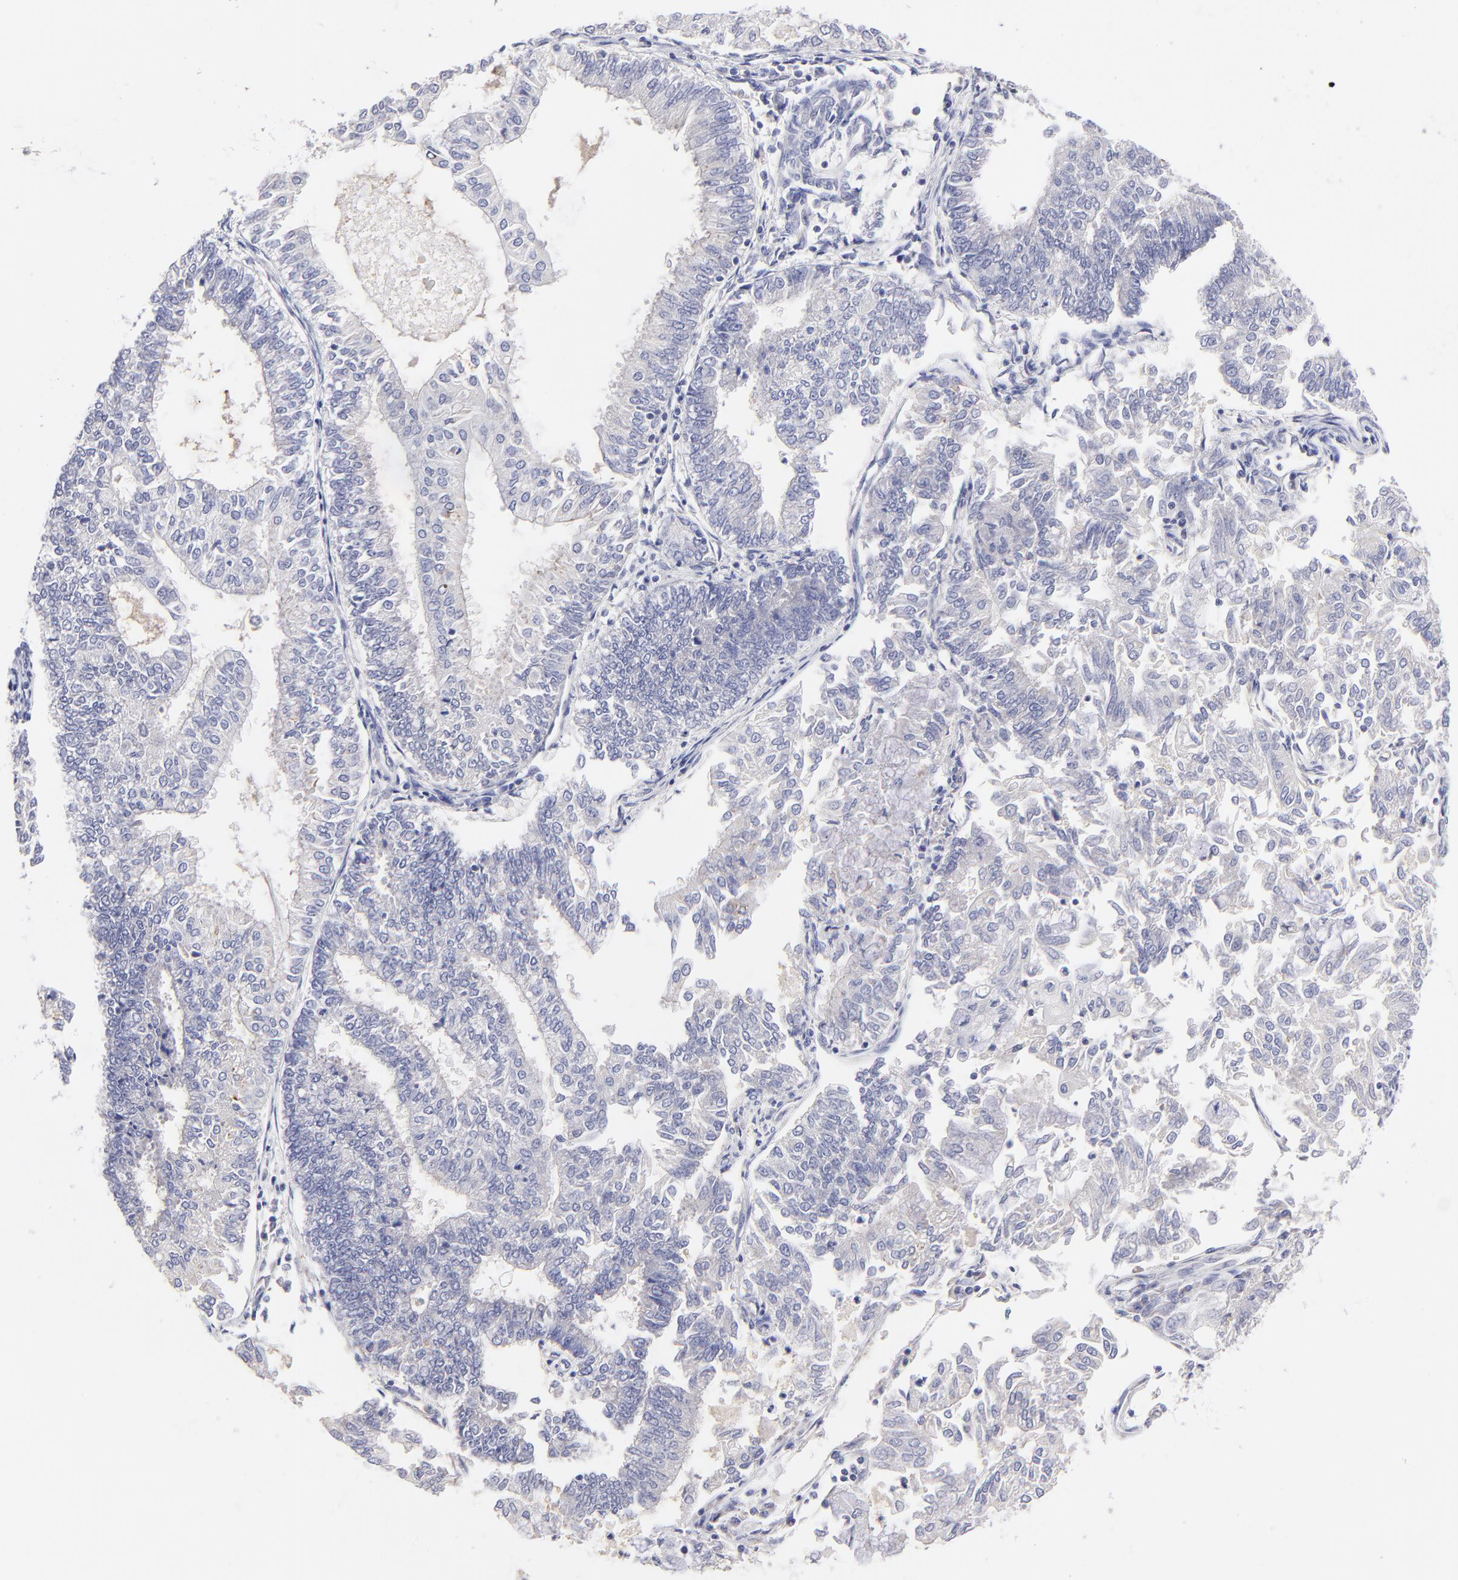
{"staining": {"intensity": "negative", "quantity": "none", "location": "none"}, "tissue": "endometrial cancer", "cell_type": "Tumor cells", "image_type": "cancer", "snomed": [{"axis": "morphology", "description": "Adenocarcinoma, NOS"}, {"axis": "topography", "description": "Endometrium"}], "caption": "Immunohistochemistry photomicrograph of neoplastic tissue: endometrial adenocarcinoma stained with DAB (3,3'-diaminobenzidine) reveals no significant protein expression in tumor cells.", "gene": "BTG2", "patient": {"sex": "female", "age": 59}}